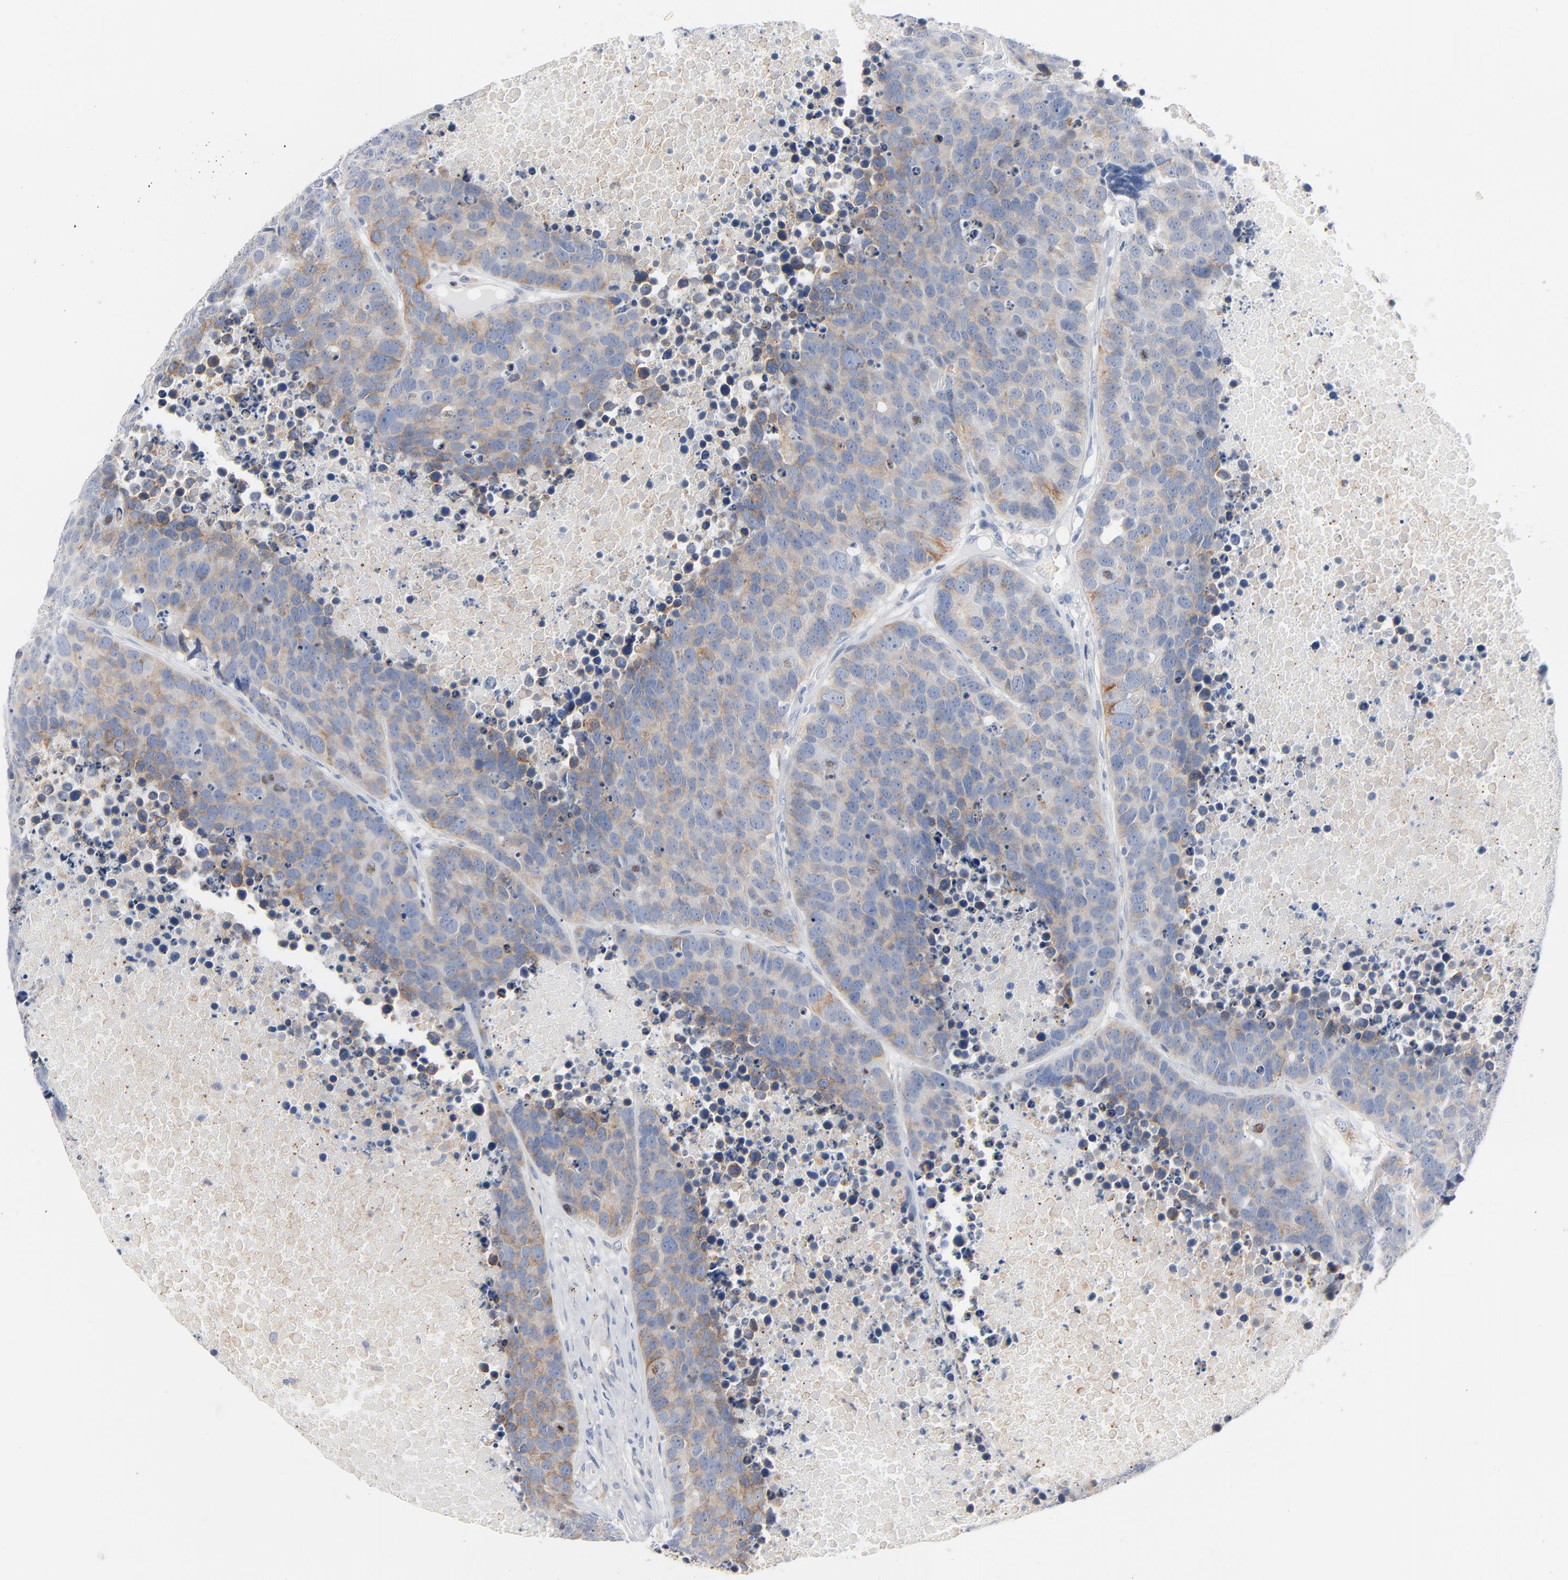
{"staining": {"intensity": "weak", "quantity": "<25%", "location": "cytoplasmic/membranous"}, "tissue": "carcinoid", "cell_type": "Tumor cells", "image_type": "cancer", "snomed": [{"axis": "morphology", "description": "Carcinoid, malignant, NOS"}, {"axis": "topography", "description": "Lung"}], "caption": "The IHC image has no significant positivity in tumor cells of carcinoid tissue. (DAB (3,3'-diaminobenzidine) IHC with hematoxylin counter stain).", "gene": "IFT43", "patient": {"sex": "male", "age": 60}}